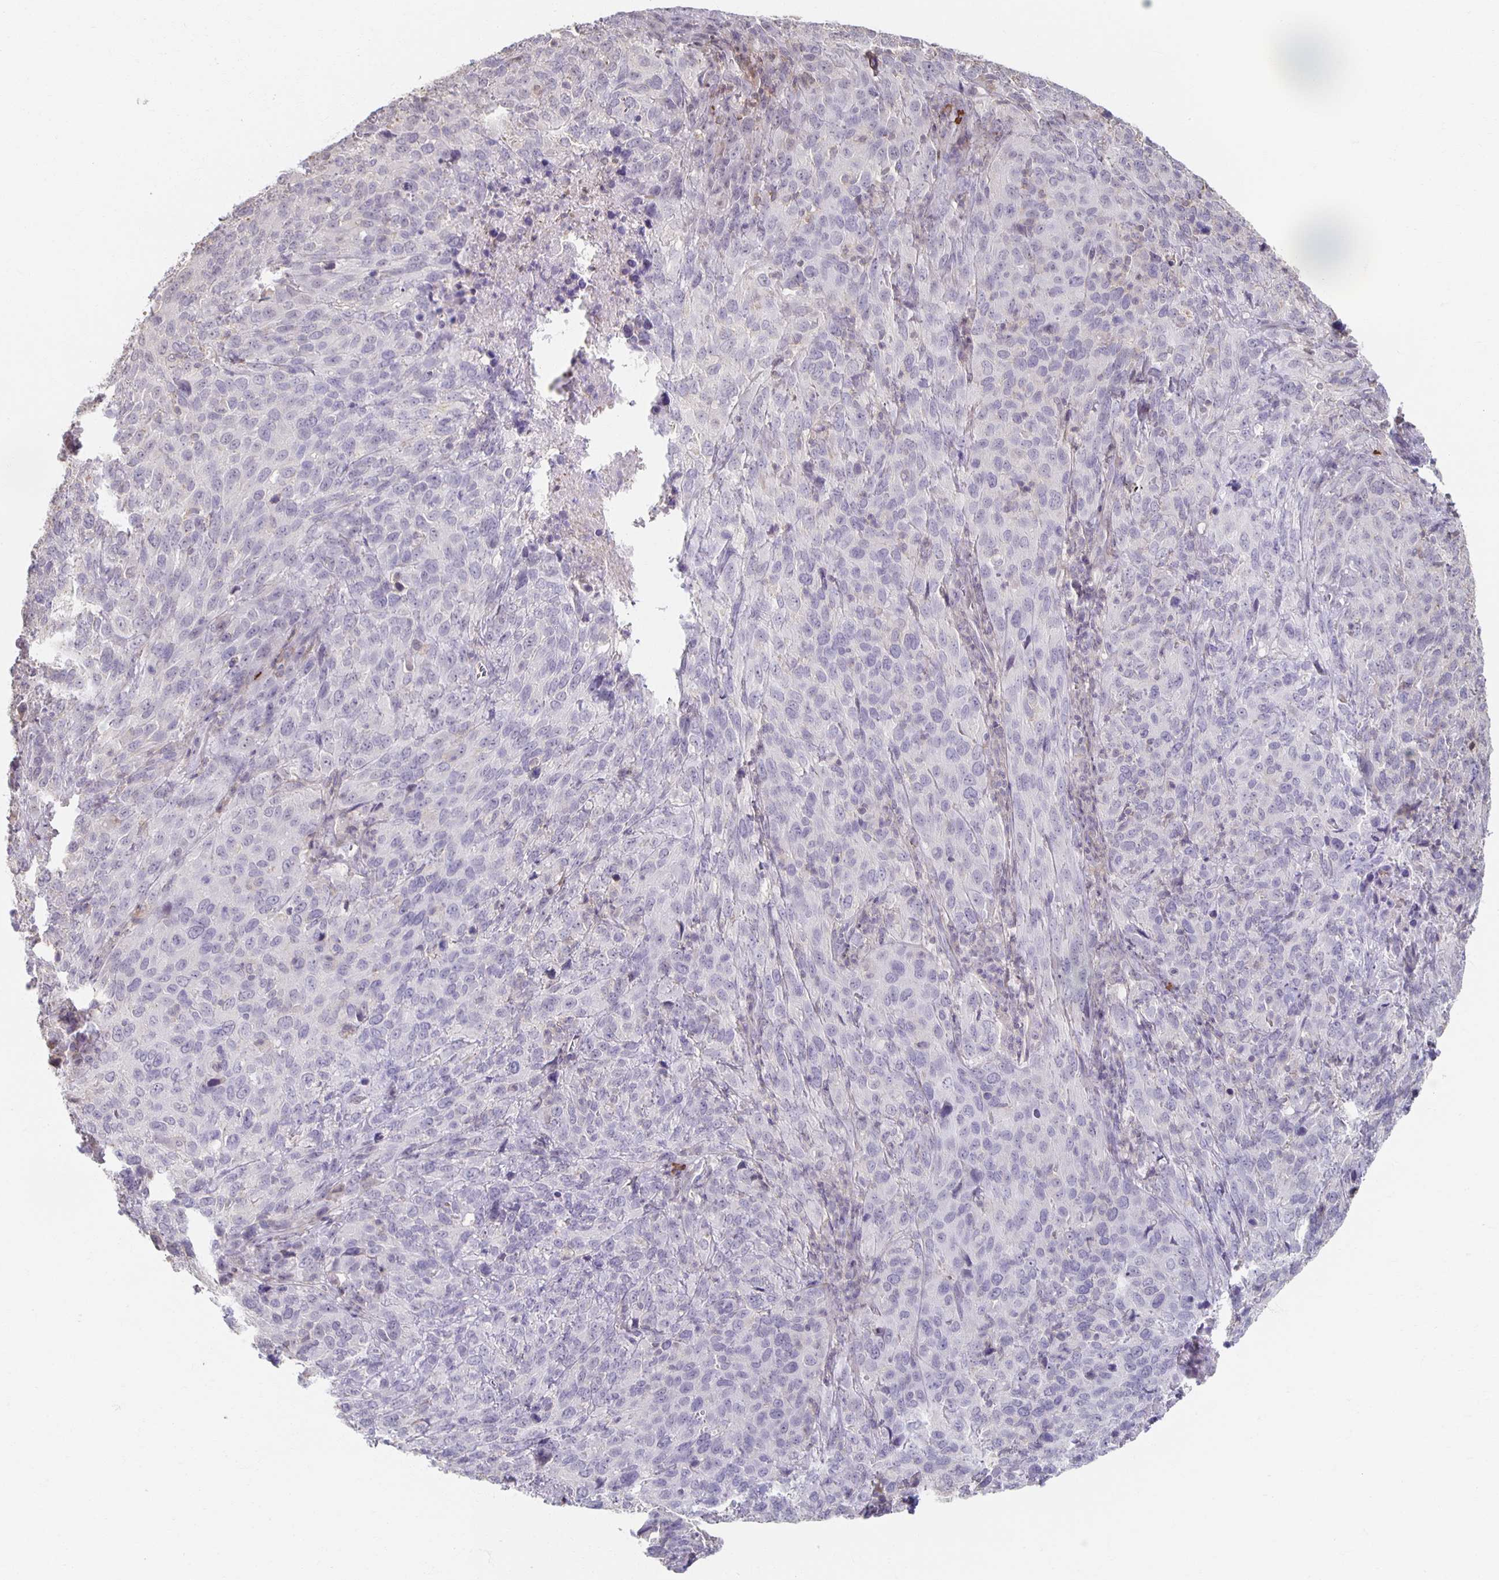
{"staining": {"intensity": "negative", "quantity": "none", "location": "none"}, "tissue": "cervical cancer", "cell_type": "Tumor cells", "image_type": "cancer", "snomed": [{"axis": "morphology", "description": "Squamous cell carcinoma, NOS"}, {"axis": "topography", "description": "Cervix"}], "caption": "Cervical cancer (squamous cell carcinoma) was stained to show a protein in brown. There is no significant staining in tumor cells. (Stains: DAB (3,3'-diaminobenzidine) IHC with hematoxylin counter stain, Microscopy: brightfield microscopy at high magnification).", "gene": "ZNF692", "patient": {"sex": "female", "age": 51}}